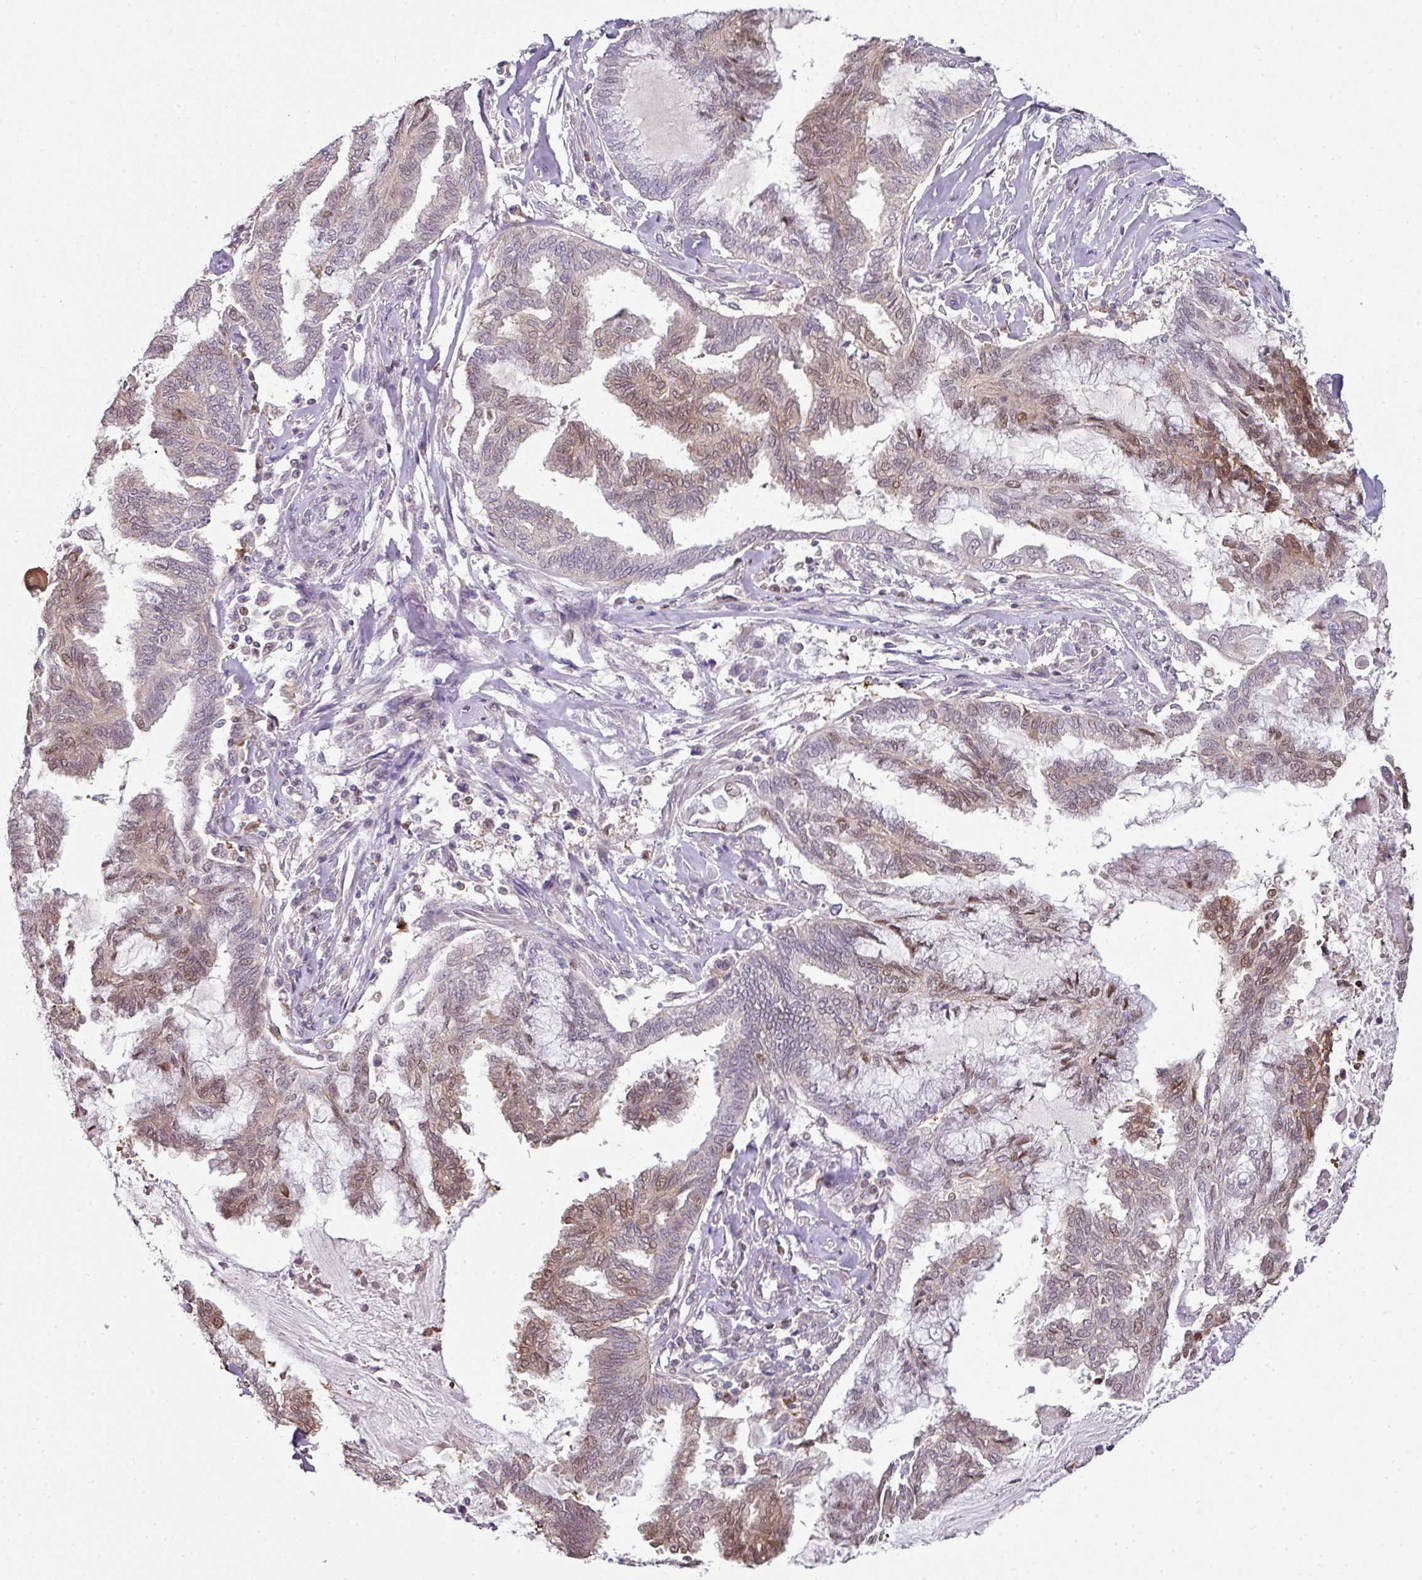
{"staining": {"intensity": "moderate", "quantity": "25%-75%", "location": "cytoplasmic/membranous,nuclear"}, "tissue": "endometrial cancer", "cell_type": "Tumor cells", "image_type": "cancer", "snomed": [{"axis": "morphology", "description": "Adenocarcinoma, NOS"}, {"axis": "topography", "description": "Endometrium"}], "caption": "Protein analysis of endometrial cancer (adenocarcinoma) tissue displays moderate cytoplasmic/membranous and nuclear staining in about 25%-75% of tumor cells.", "gene": "ANKRD18A", "patient": {"sex": "female", "age": 86}}